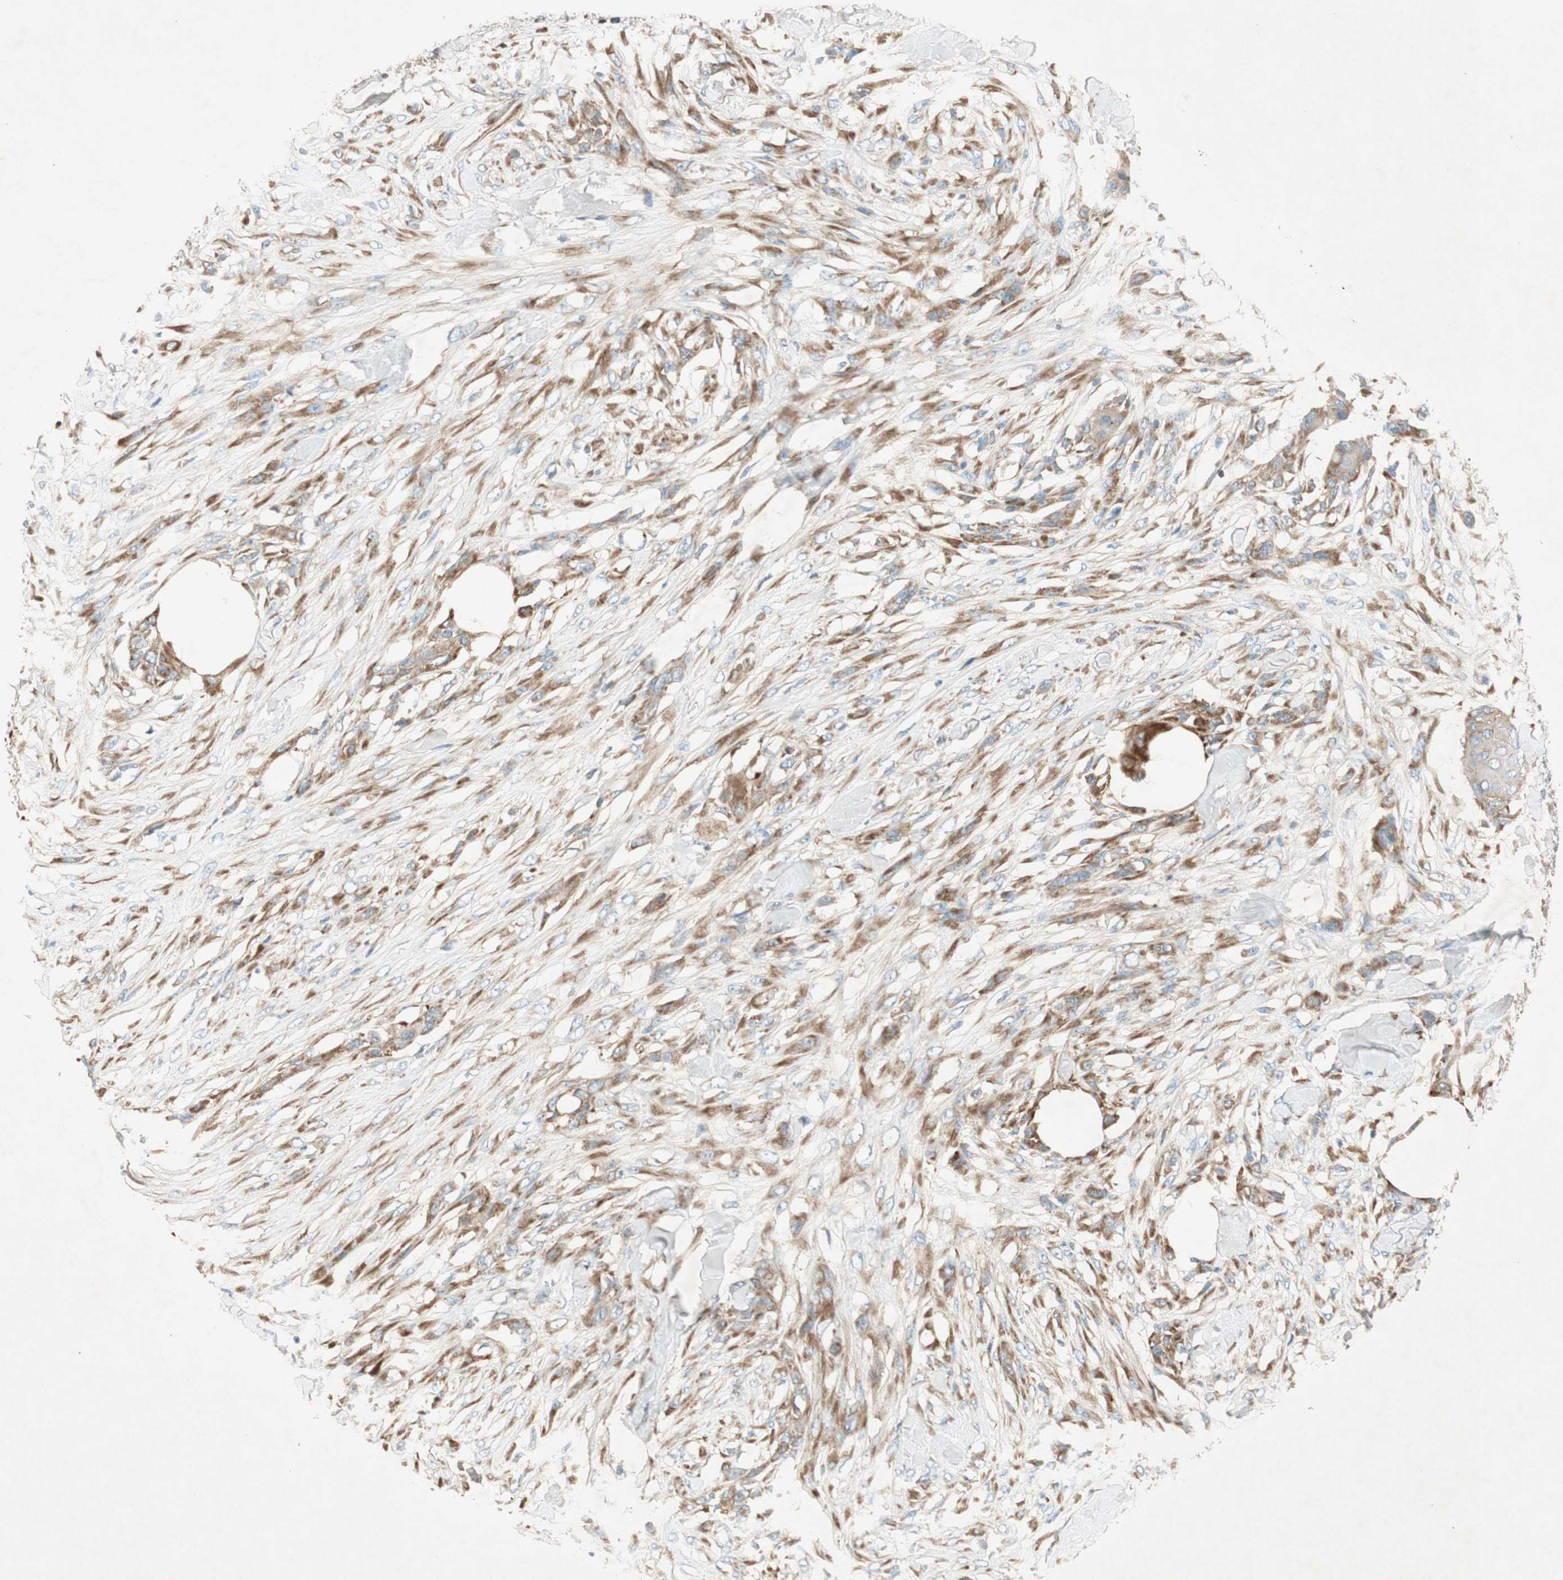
{"staining": {"intensity": "weak", "quantity": ">75%", "location": "cytoplasmic/membranous"}, "tissue": "skin cancer", "cell_type": "Tumor cells", "image_type": "cancer", "snomed": [{"axis": "morphology", "description": "Squamous cell carcinoma, NOS"}, {"axis": "topography", "description": "Skin"}], "caption": "Squamous cell carcinoma (skin) stained with a protein marker reveals weak staining in tumor cells.", "gene": "RPL23", "patient": {"sex": "female", "age": 59}}